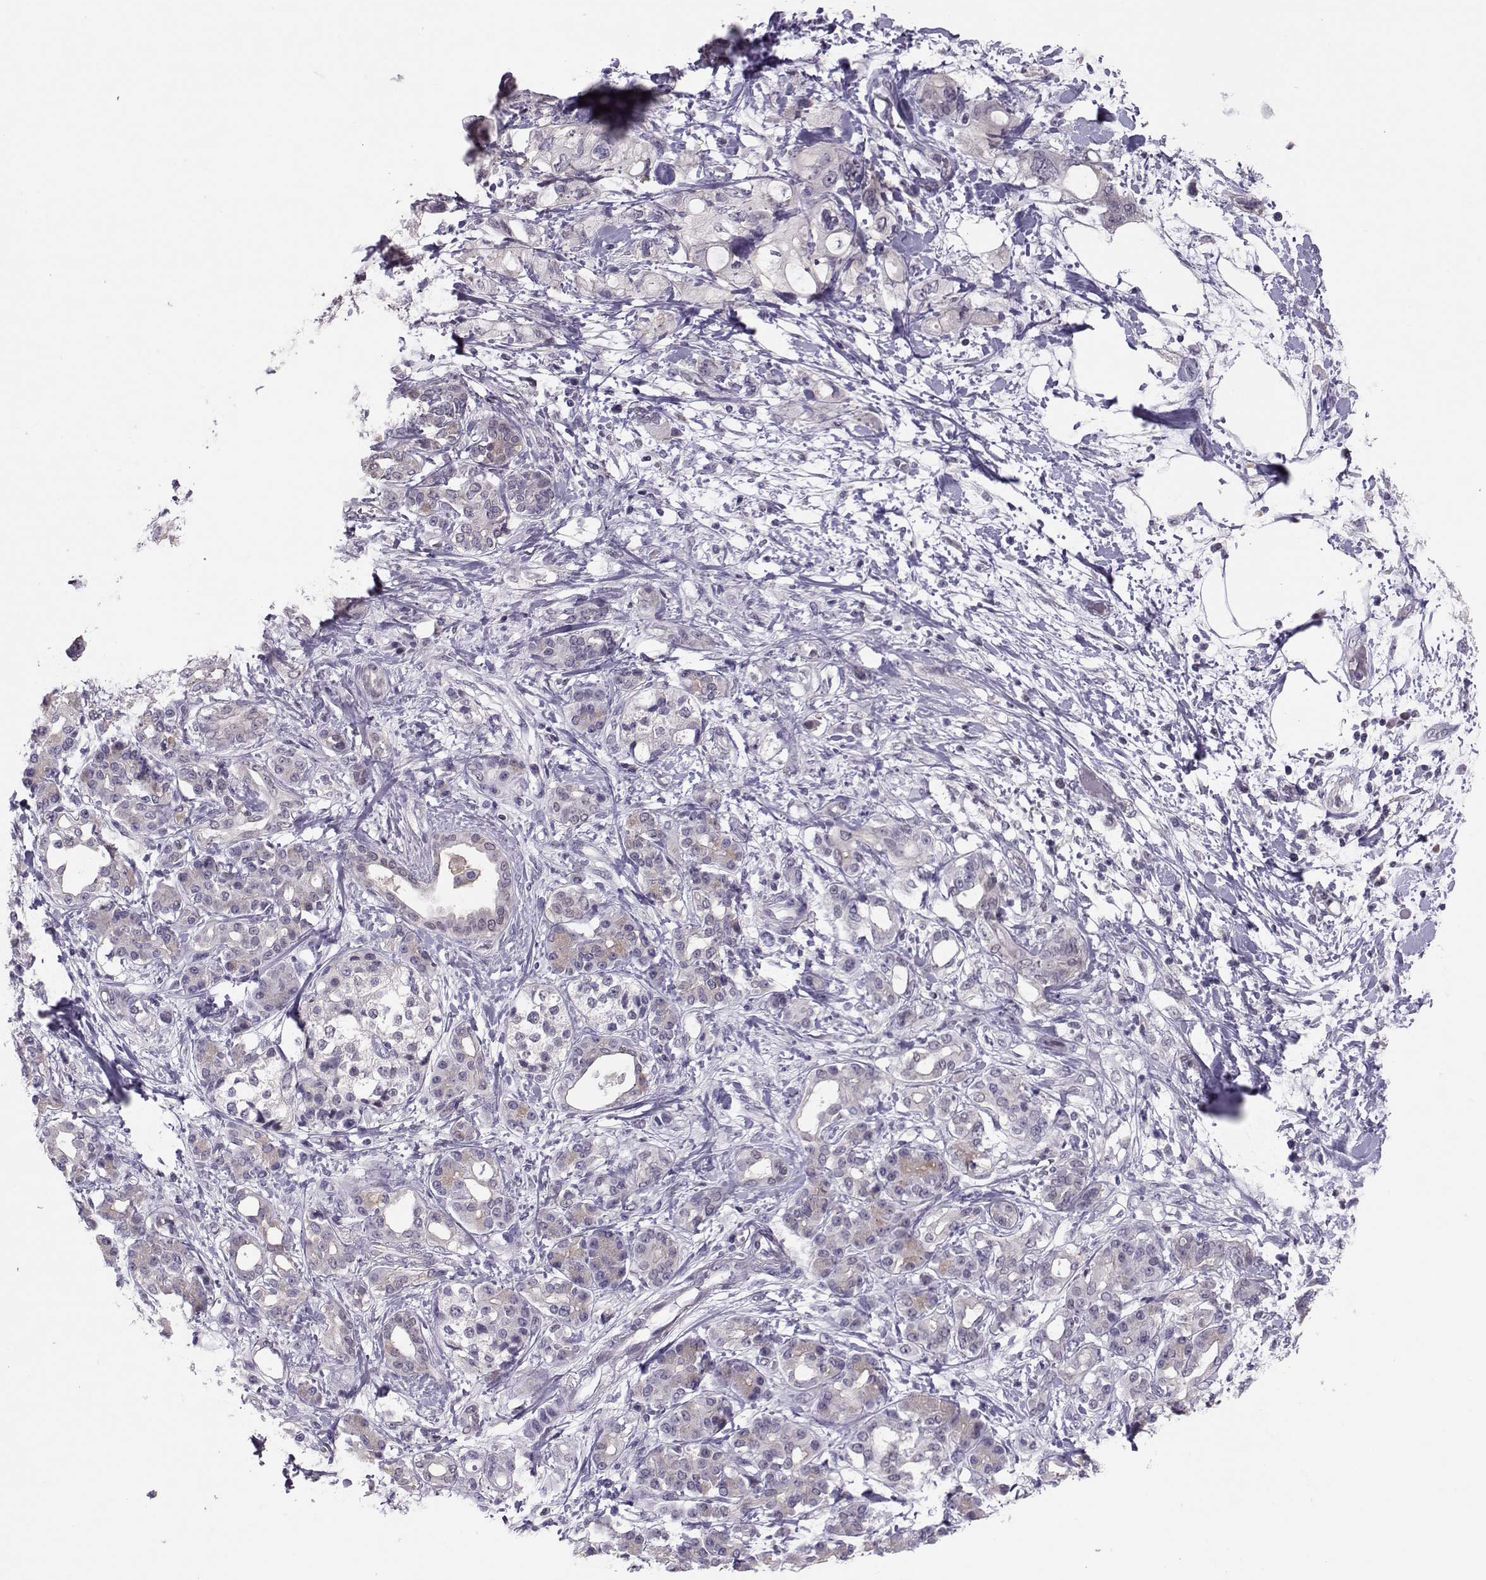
{"staining": {"intensity": "negative", "quantity": "none", "location": "none"}, "tissue": "pancreatic cancer", "cell_type": "Tumor cells", "image_type": "cancer", "snomed": [{"axis": "morphology", "description": "Adenocarcinoma, NOS"}, {"axis": "topography", "description": "Pancreas"}], "caption": "An immunohistochemistry (IHC) image of pancreatic cancer (adenocarcinoma) is shown. There is no staining in tumor cells of pancreatic cancer (adenocarcinoma).", "gene": "DNAAF1", "patient": {"sex": "female", "age": 56}}